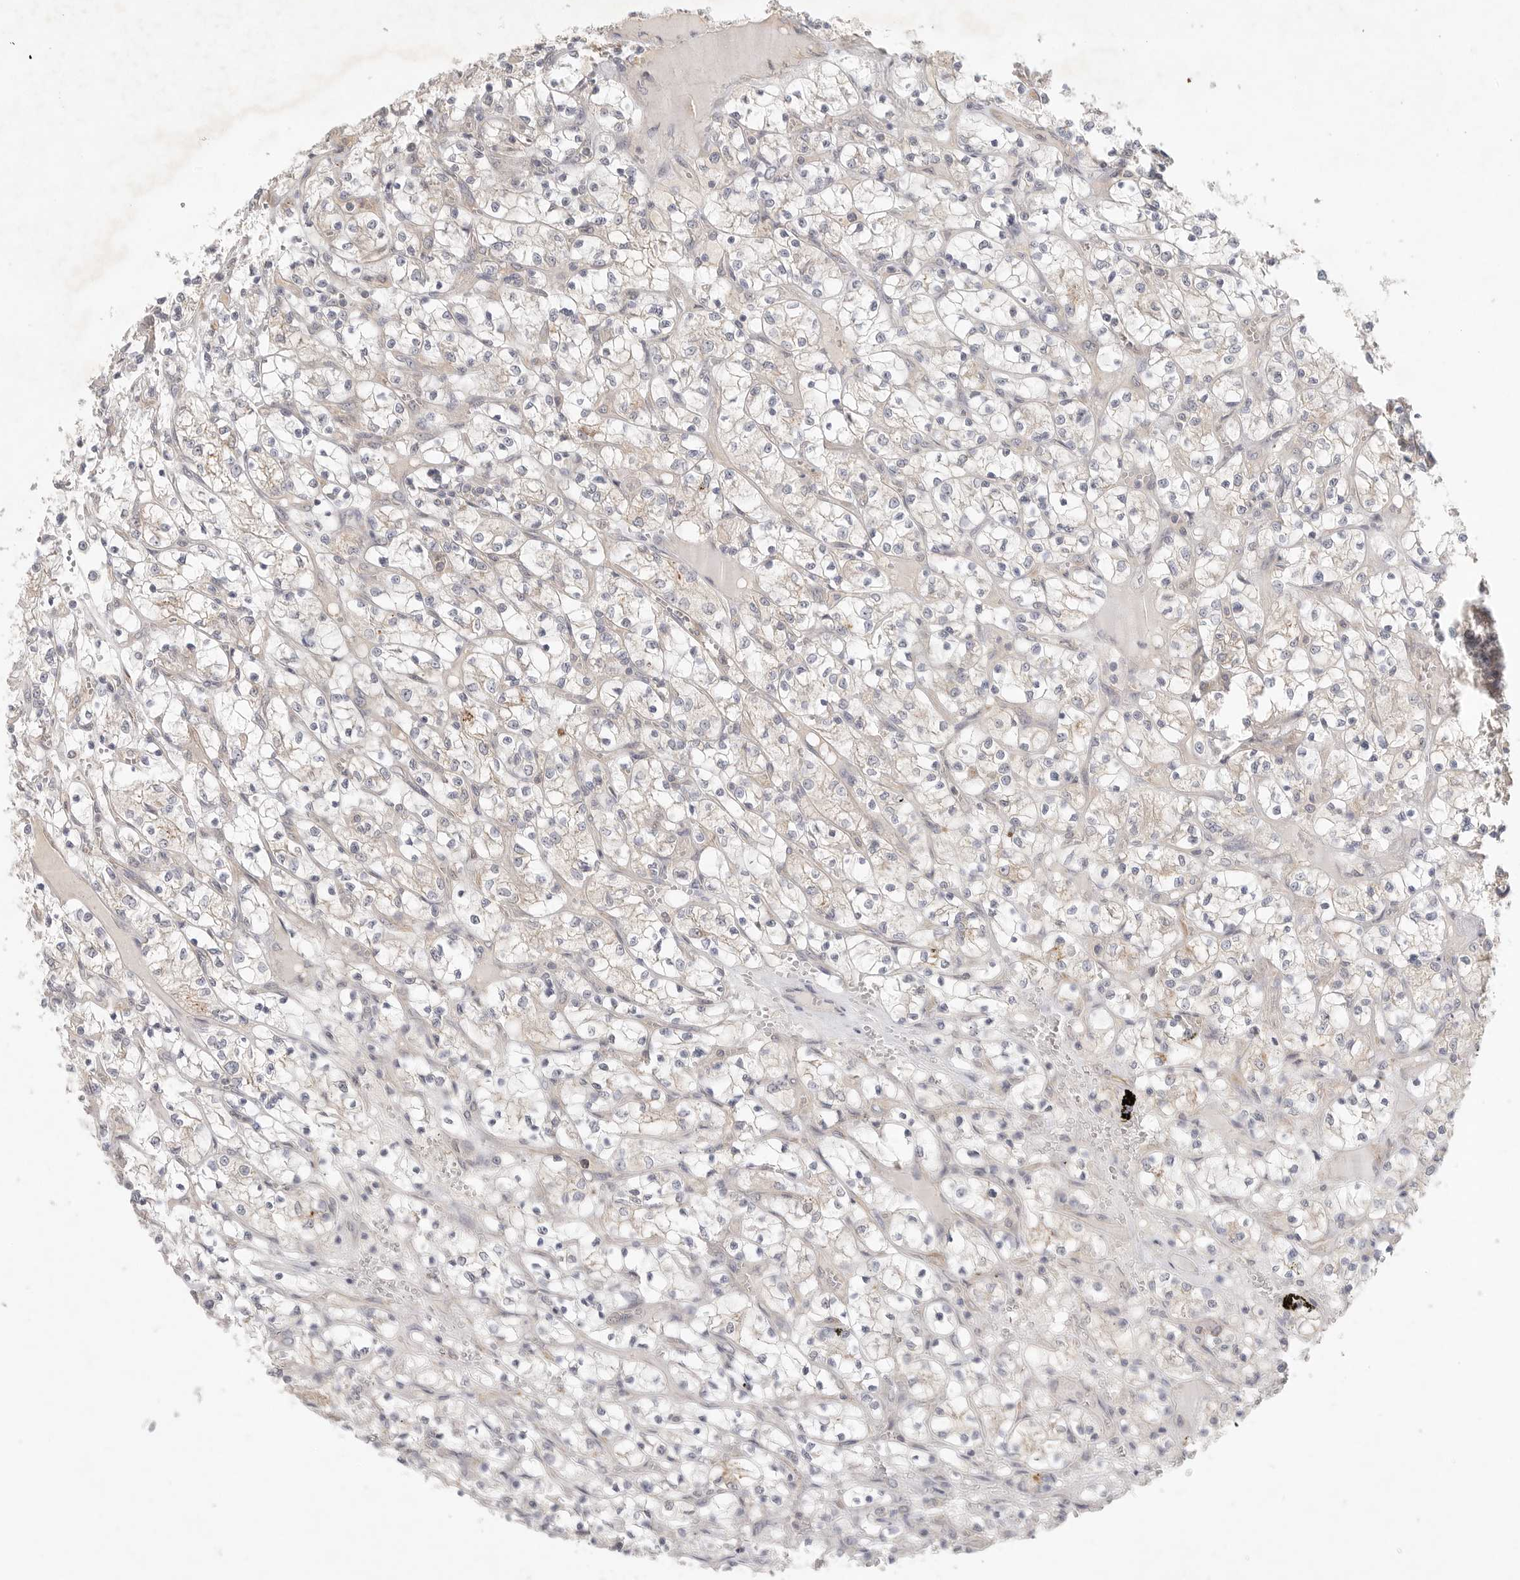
{"staining": {"intensity": "weak", "quantity": "25%-75%", "location": "cytoplasmic/membranous"}, "tissue": "renal cancer", "cell_type": "Tumor cells", "image_type": "cancer", "snomed": [{"axis": "morphology", "description": "Adenocarcinoma, NOS"}, {"axis": "topography", "description": "Kidney"}], "caption": "Adenocarcinoma (renal) stained with DAB immunohistochemistry (IHC) demonstrates low levels of weak cytoplasmic/membranous positivity in about 25%-75% of tumor cells. The staining is performed using DAB (3,3'-diaminobenzidine) brown chromogen to label protein expression. The nuclei are counter-stained blue using hematoxylin.", "gene": "SLC25A36", "patient": {"sex": "female", "age": 69}}